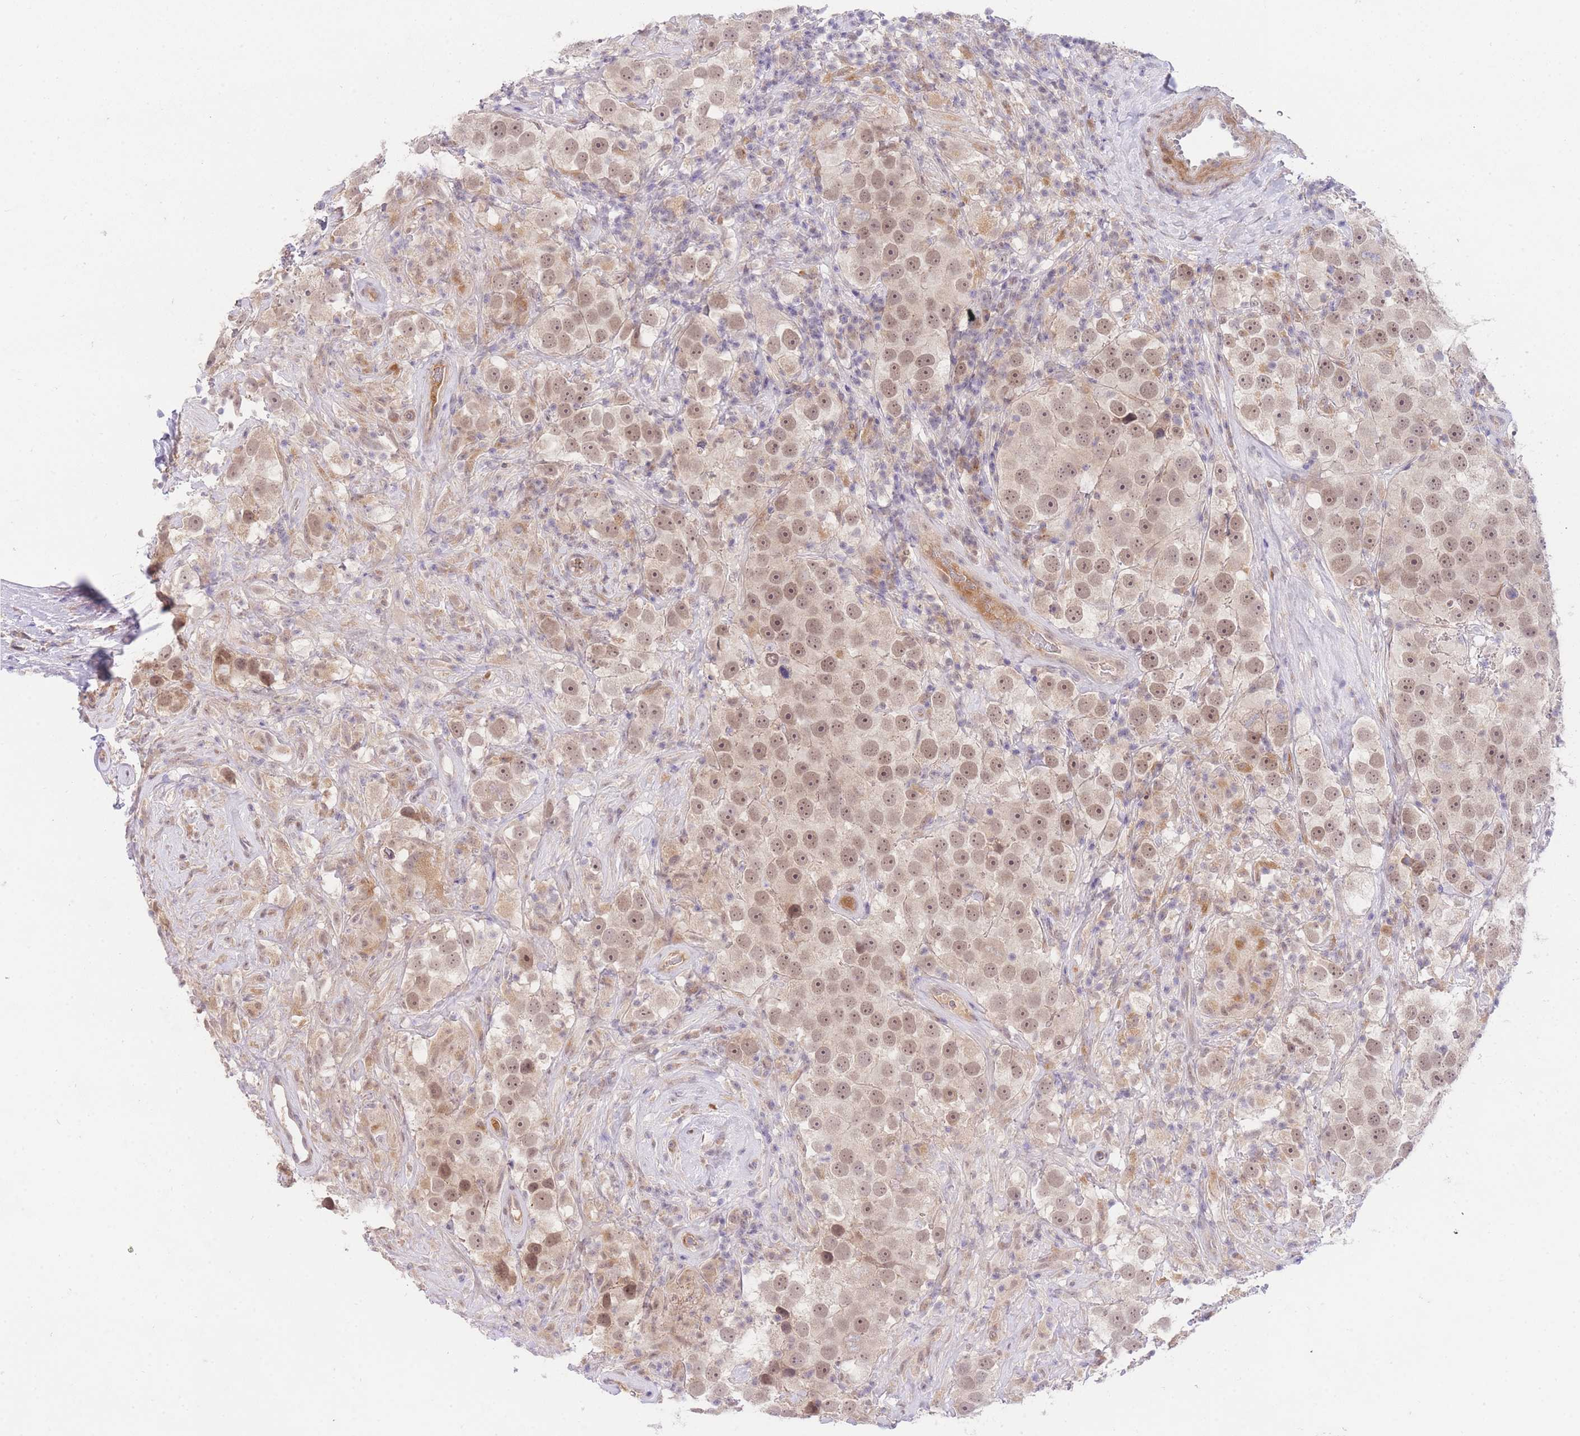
{"staining": {"intensity": "moderate", "quantity": ">75%", "location": "nuclear"}, "tissue": "testis cancer", "cell_type": "Tumor cells", "image_type": "cancer", "snomed": [{"axis": "morphology", "description": "Seminoma, NOS"}, {"axis": "topography", "description": "Testis"}], "caption": "Protein staining by IHC shows moderate nuclear staining in approximately >75% of tumor cells in testis cancer. (DAB IHC, brown staining for protein, blue staining for nuclei).", "gene": "SLC25A33", "patient": {"sex": "male", "age": 49}}